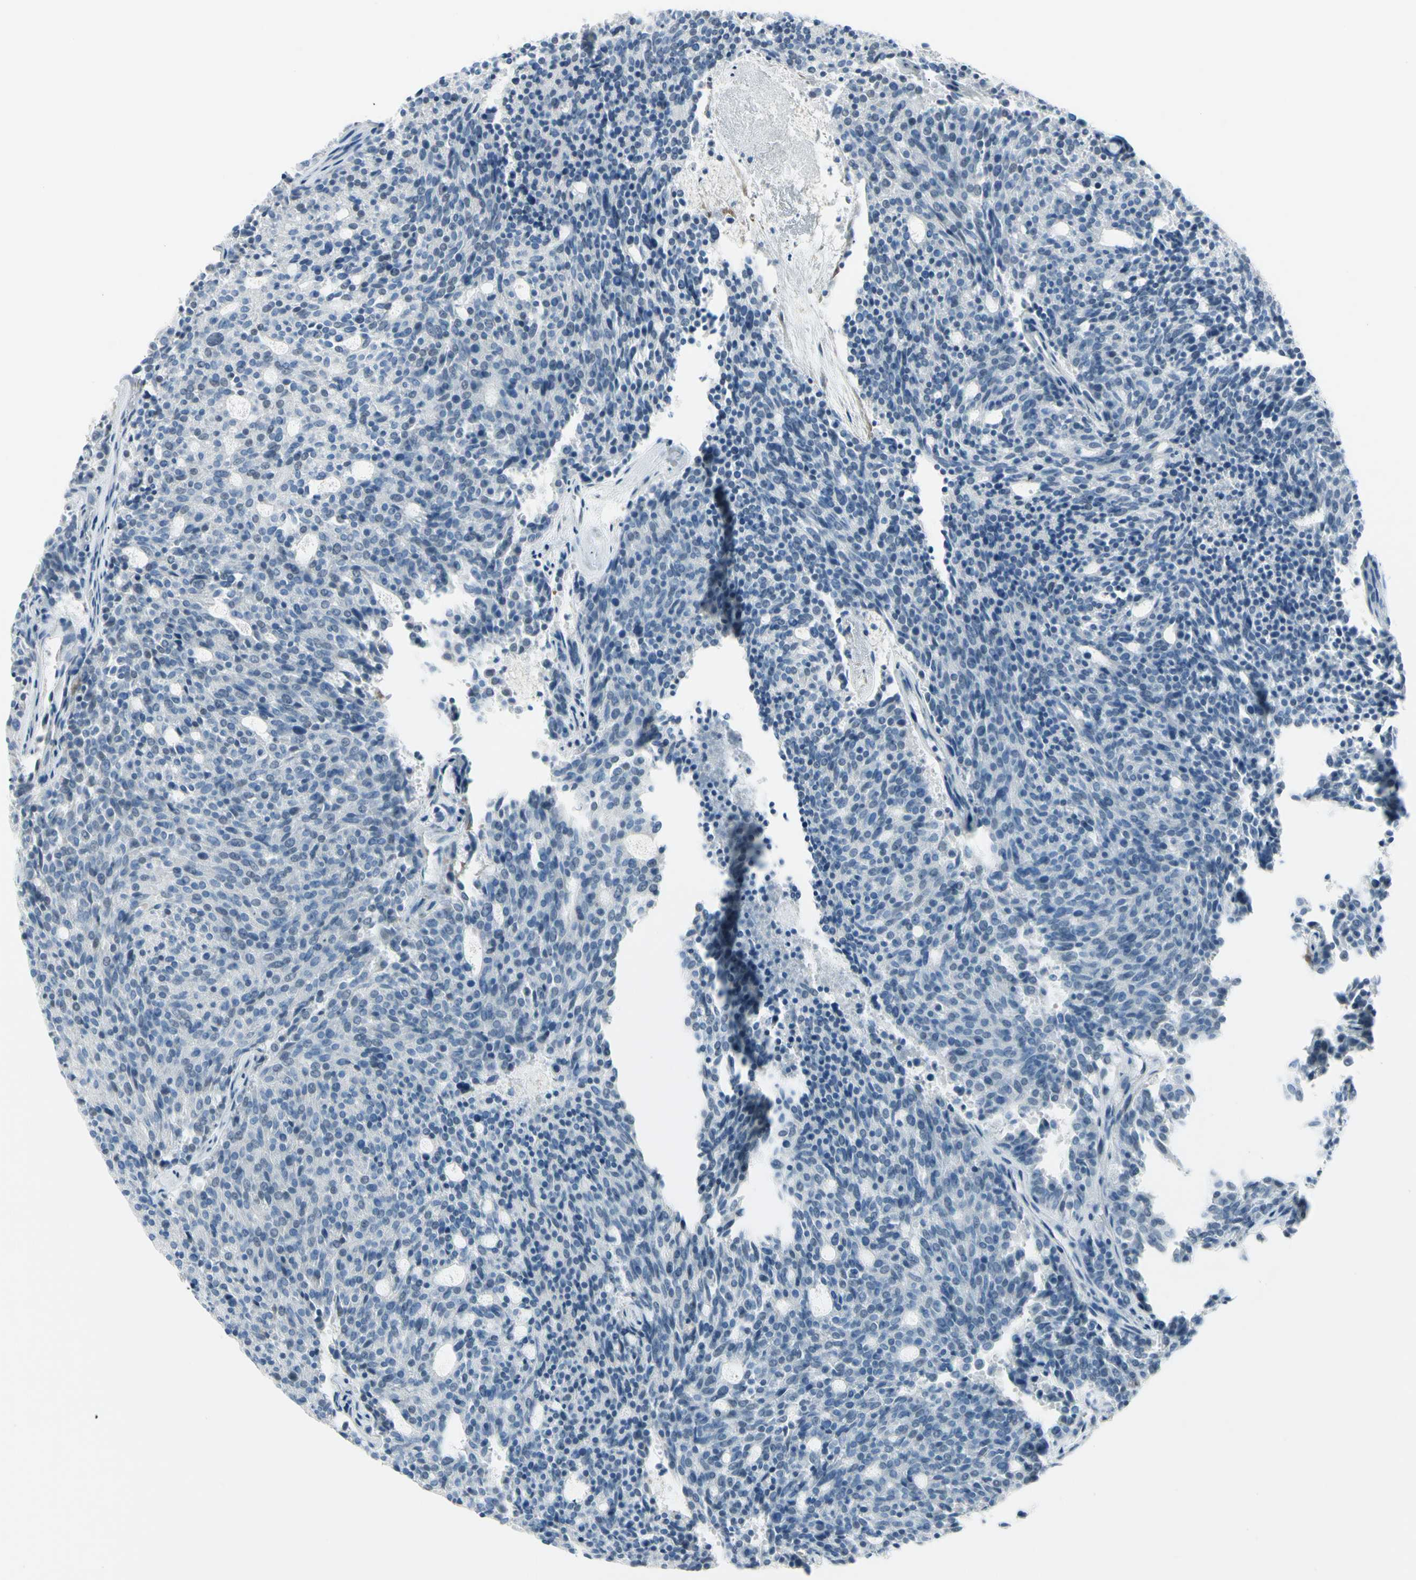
{"staining": {"intensity": "negative", "quantity": "none", "location": "none"}, "tissue": "carcinoid", "cell_type": "Tumor cells", "image_type": "cancer", "snomed": [{"axis": "morphology", "description": "Carcinoid, malignant, NOS"}, {"axis": "topography", "description": "Pancreas"}], "caption": "This photomicrograph is of carcinoid stained with immunohistochemistry to label a protein in brown with the nuclei are counter-stained blue. There is no positivity in tumor cells.", "gene": "TRAF1", "patient": {"sex": "female", "age": 54}}